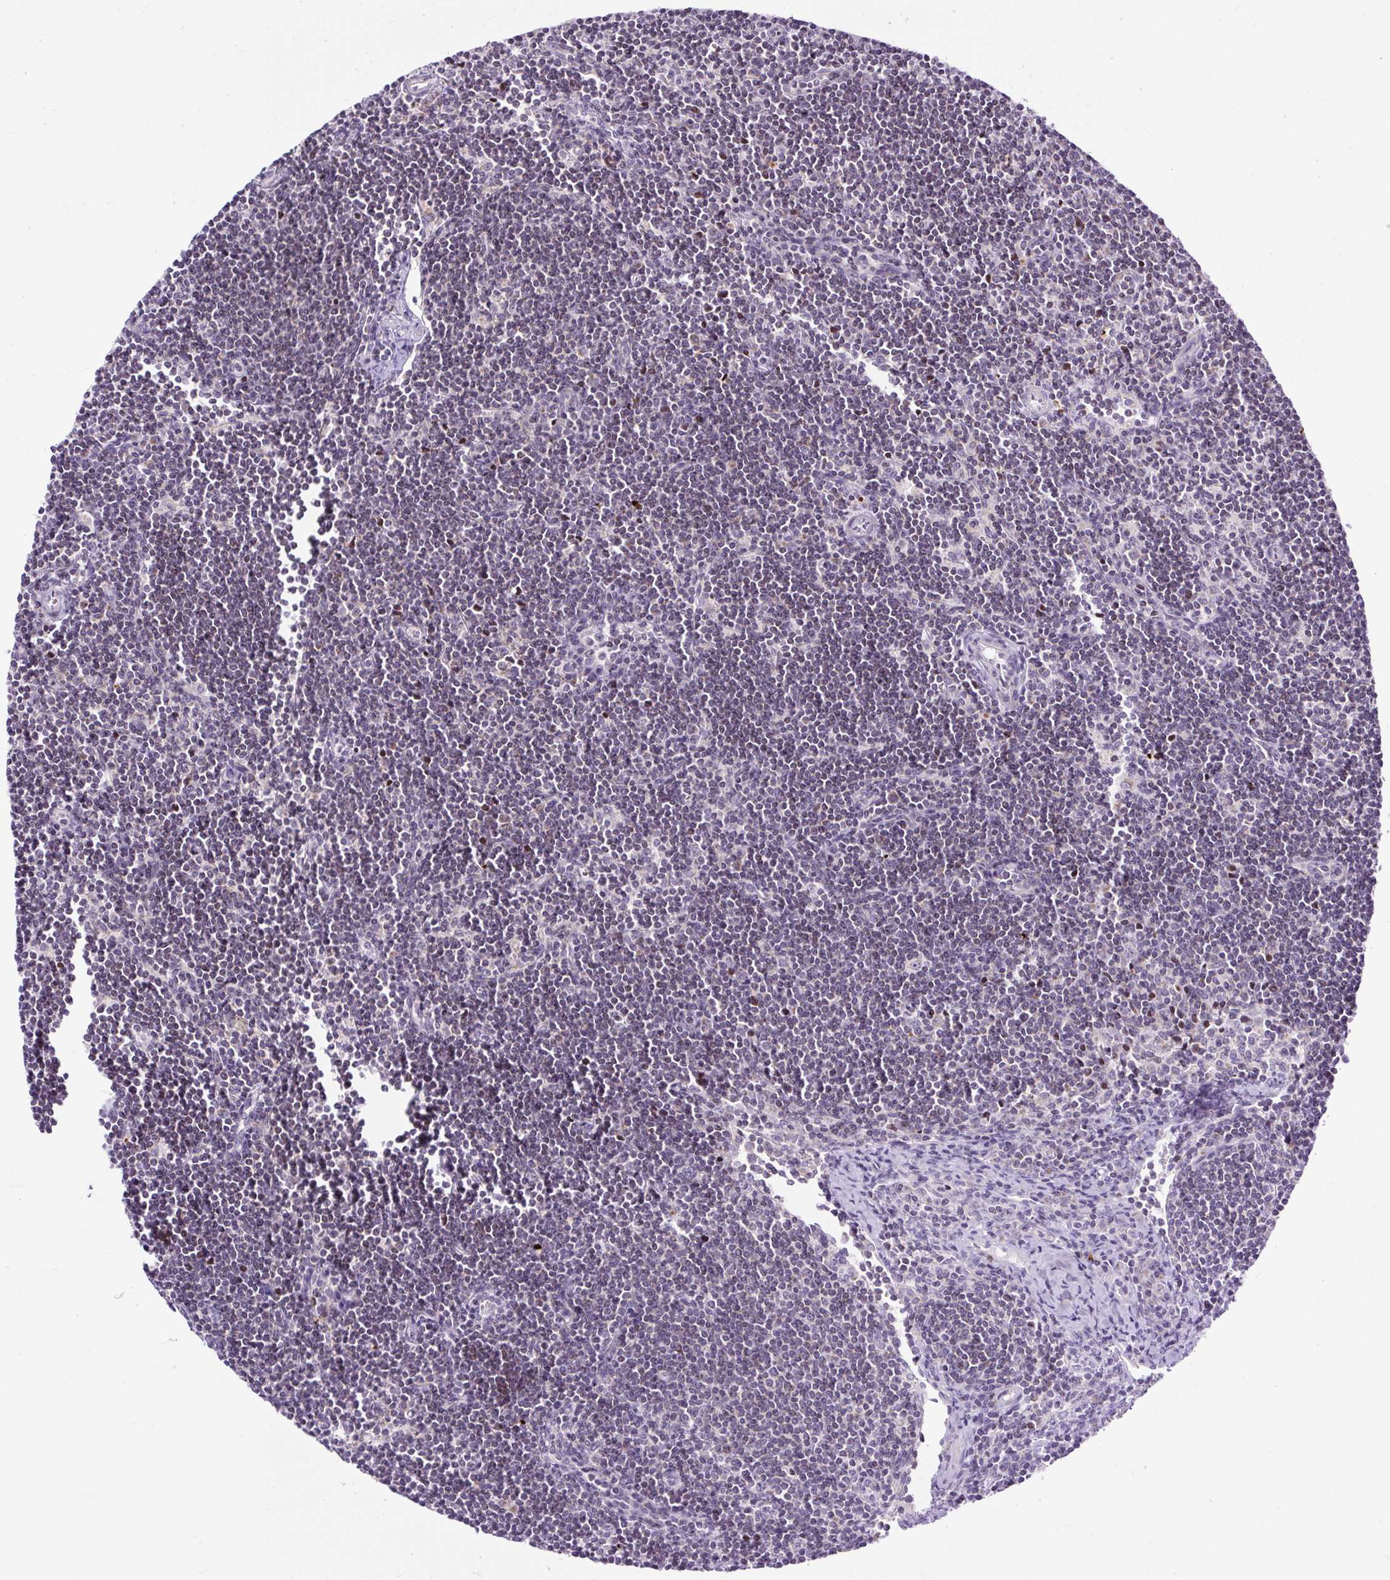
{"staining": {"intensity": "negative", "quantity": "none", "location": "none"}, "tissue": "lymph node", "cell_type": "Non-germinal center cells", "image_type": "normal", "snomed": [{"axis": "morphology", "description": "Normal tissue, NOS"}, {"axis": "topography", "description": "Lymph node"}], "caption": "Micrograph shows no protein expression in non-germinal center cells of normal lymph node. (DAB (3,3'-diaminobenzidine) immunohistochemistry (IHC), high magnification).", "gene": "FMC1", "patient": {"sex": "female", "age": 29}}